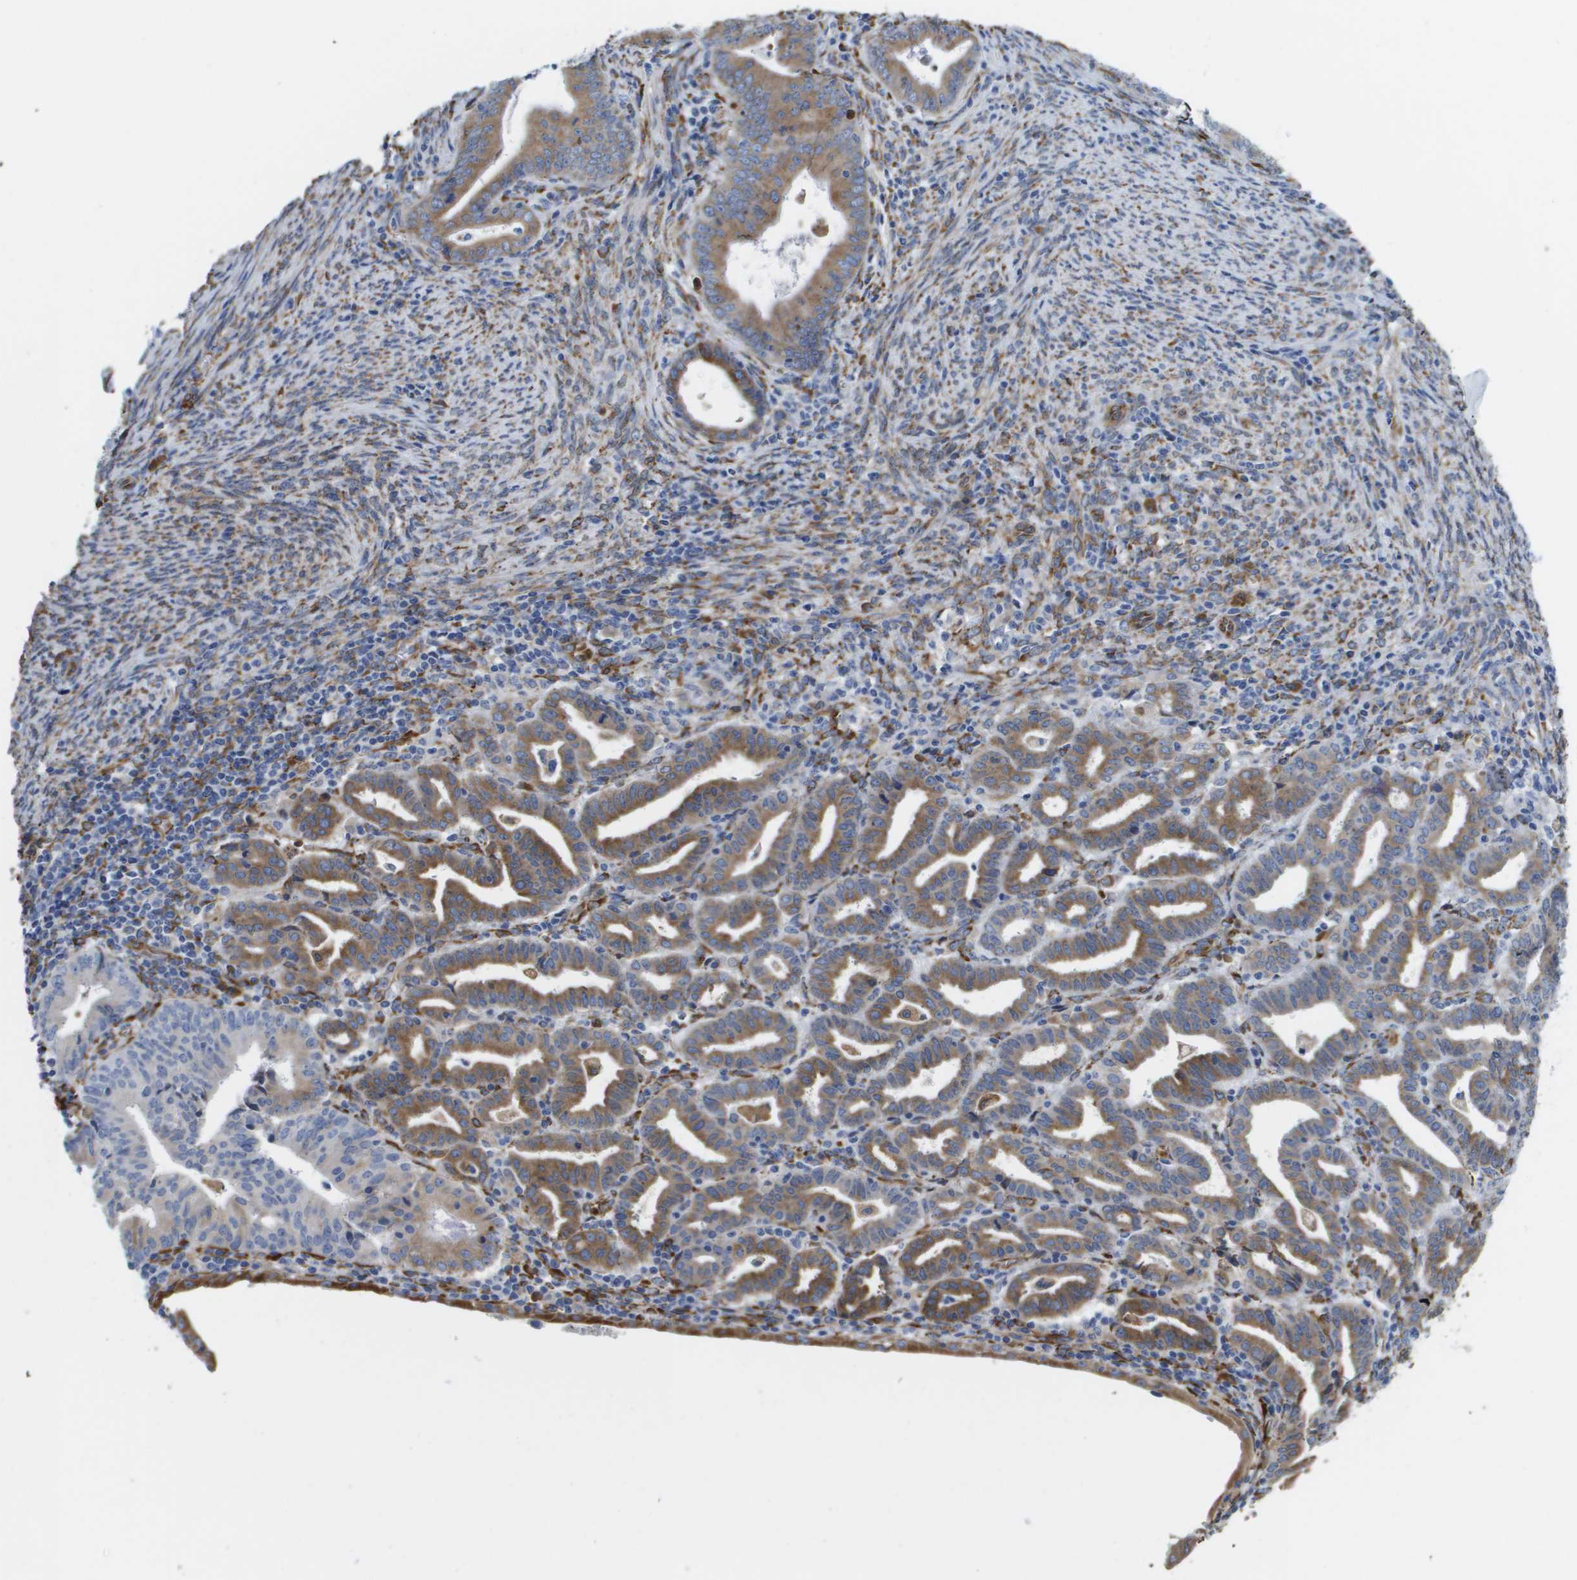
{"staining": {"intensity": "moderate", "quantity": "25%-75%", "location": "cytoplasmic/membranous"}, "tissue": "endometrial cancer", "cell_type": "Tumor cells", "image_type": "cancer", "snomed": [{"axis": "morphology", "description": "Adenocarcinoma, NOS"}, {"axis": "topography", "description": "Uterus"}], "caption": "Protein analysis of endometrial adenocarcinoma tissue shows moderate cytoplasmic/membranous staining in approximately 25%-75% of tumor cells. The staining is performed using DAB brown chromogen to label protein expression. The nuclei are counter-stained blue using hematoxylin.", "gene": "ST3GAL2", "patient": {"sex": "female", "age": 83}}